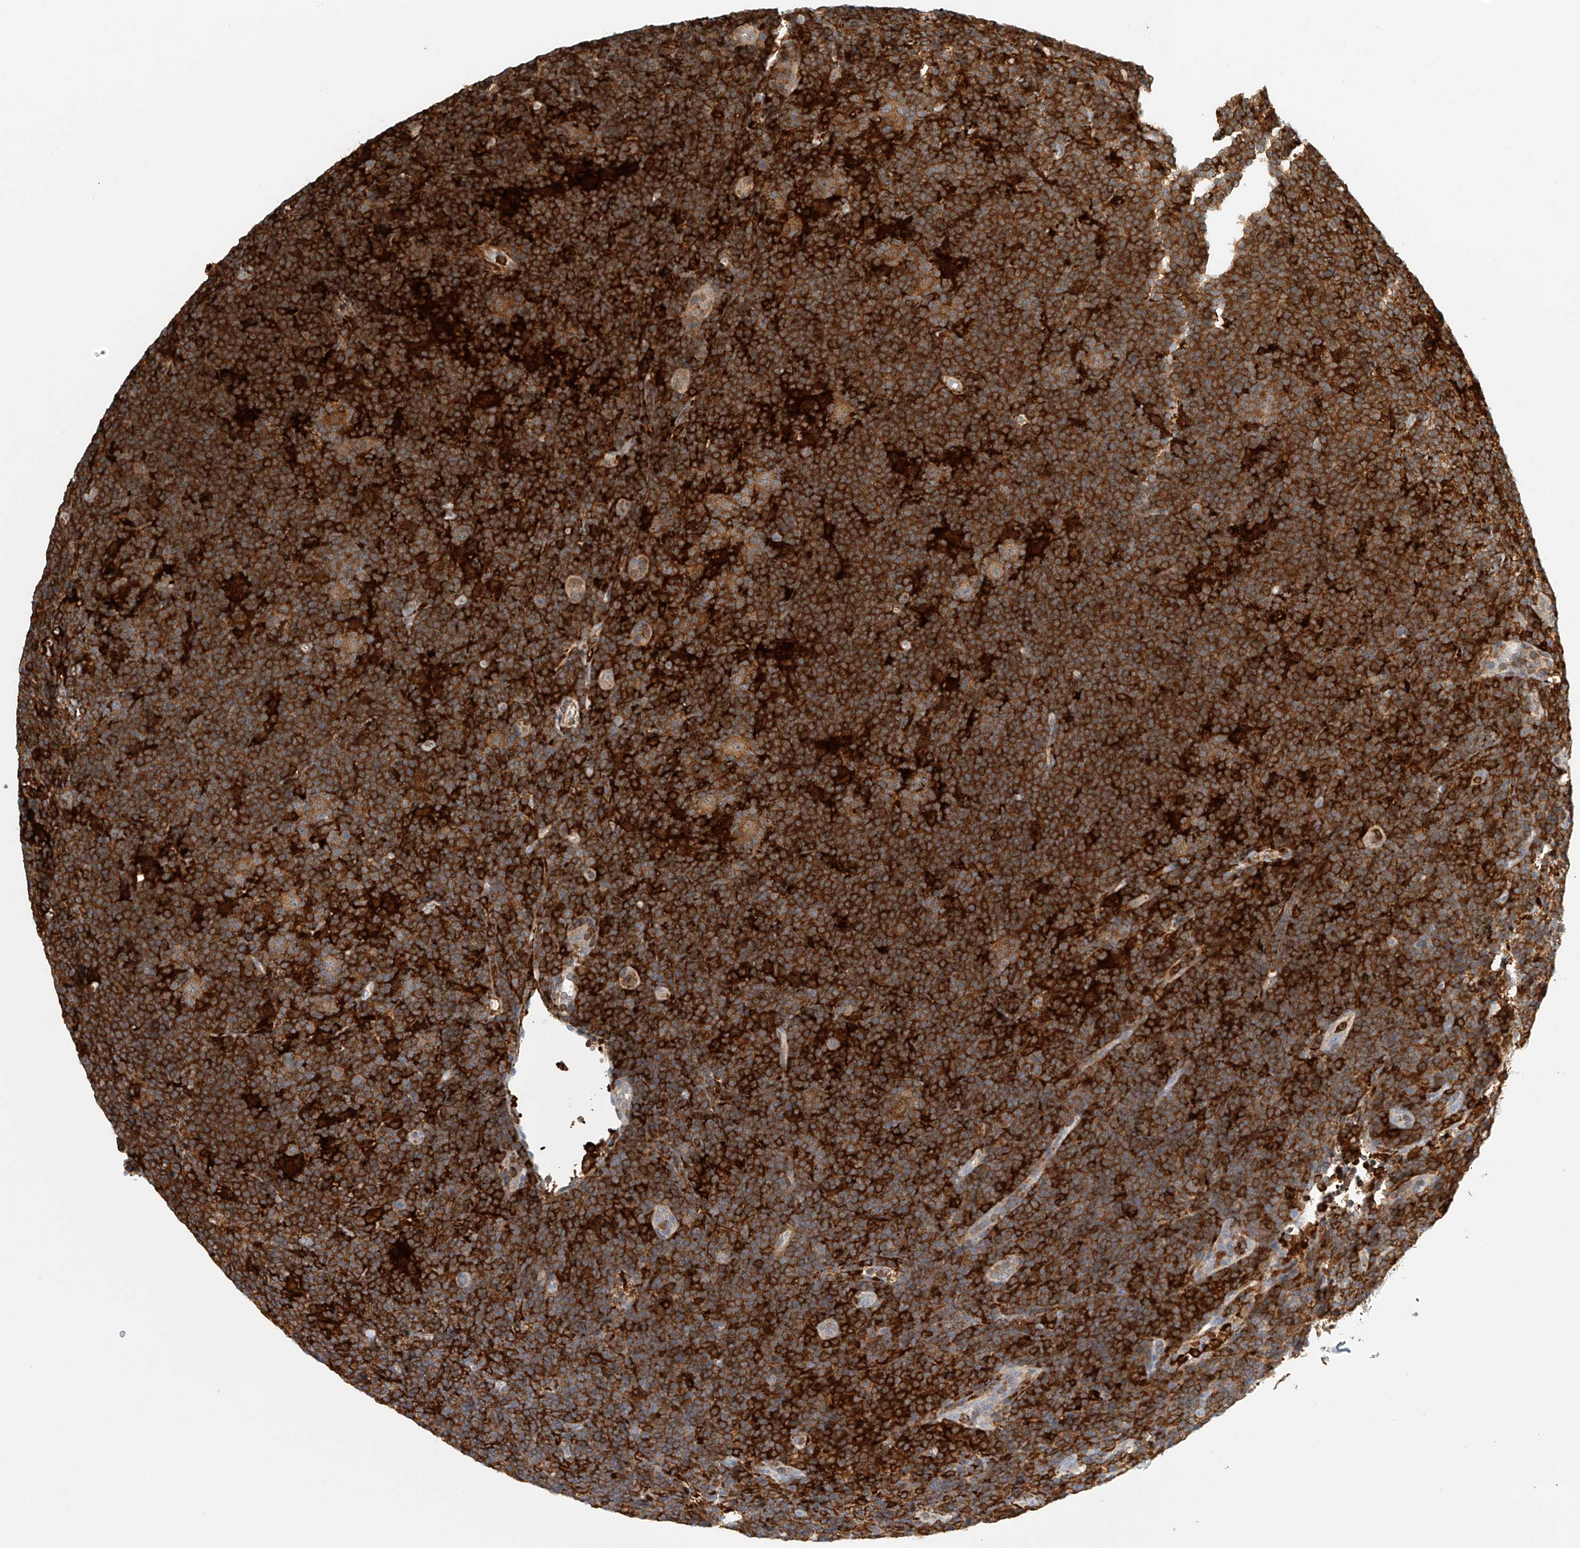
{"staining": {"intensity": "moderate", "quantity": ">75%", "location": "cytoplasmic/membranous"}, "tissue": "lymphoma", "cell_type": "Tumor cells", "image_type": "cancer", "snomed": [{"axis": "morphology", "description": "Hodgkin's disease, NOS"}, {"axis": "topography", "description": "Lymph node"}], "caption": "Tumor cells exhibit moderate cytoplasmic/membranous expression in approximately >75% of cells in lymphoma.", "gene": "MICAL1", "patient": {"sex": "female", "age": 57}}